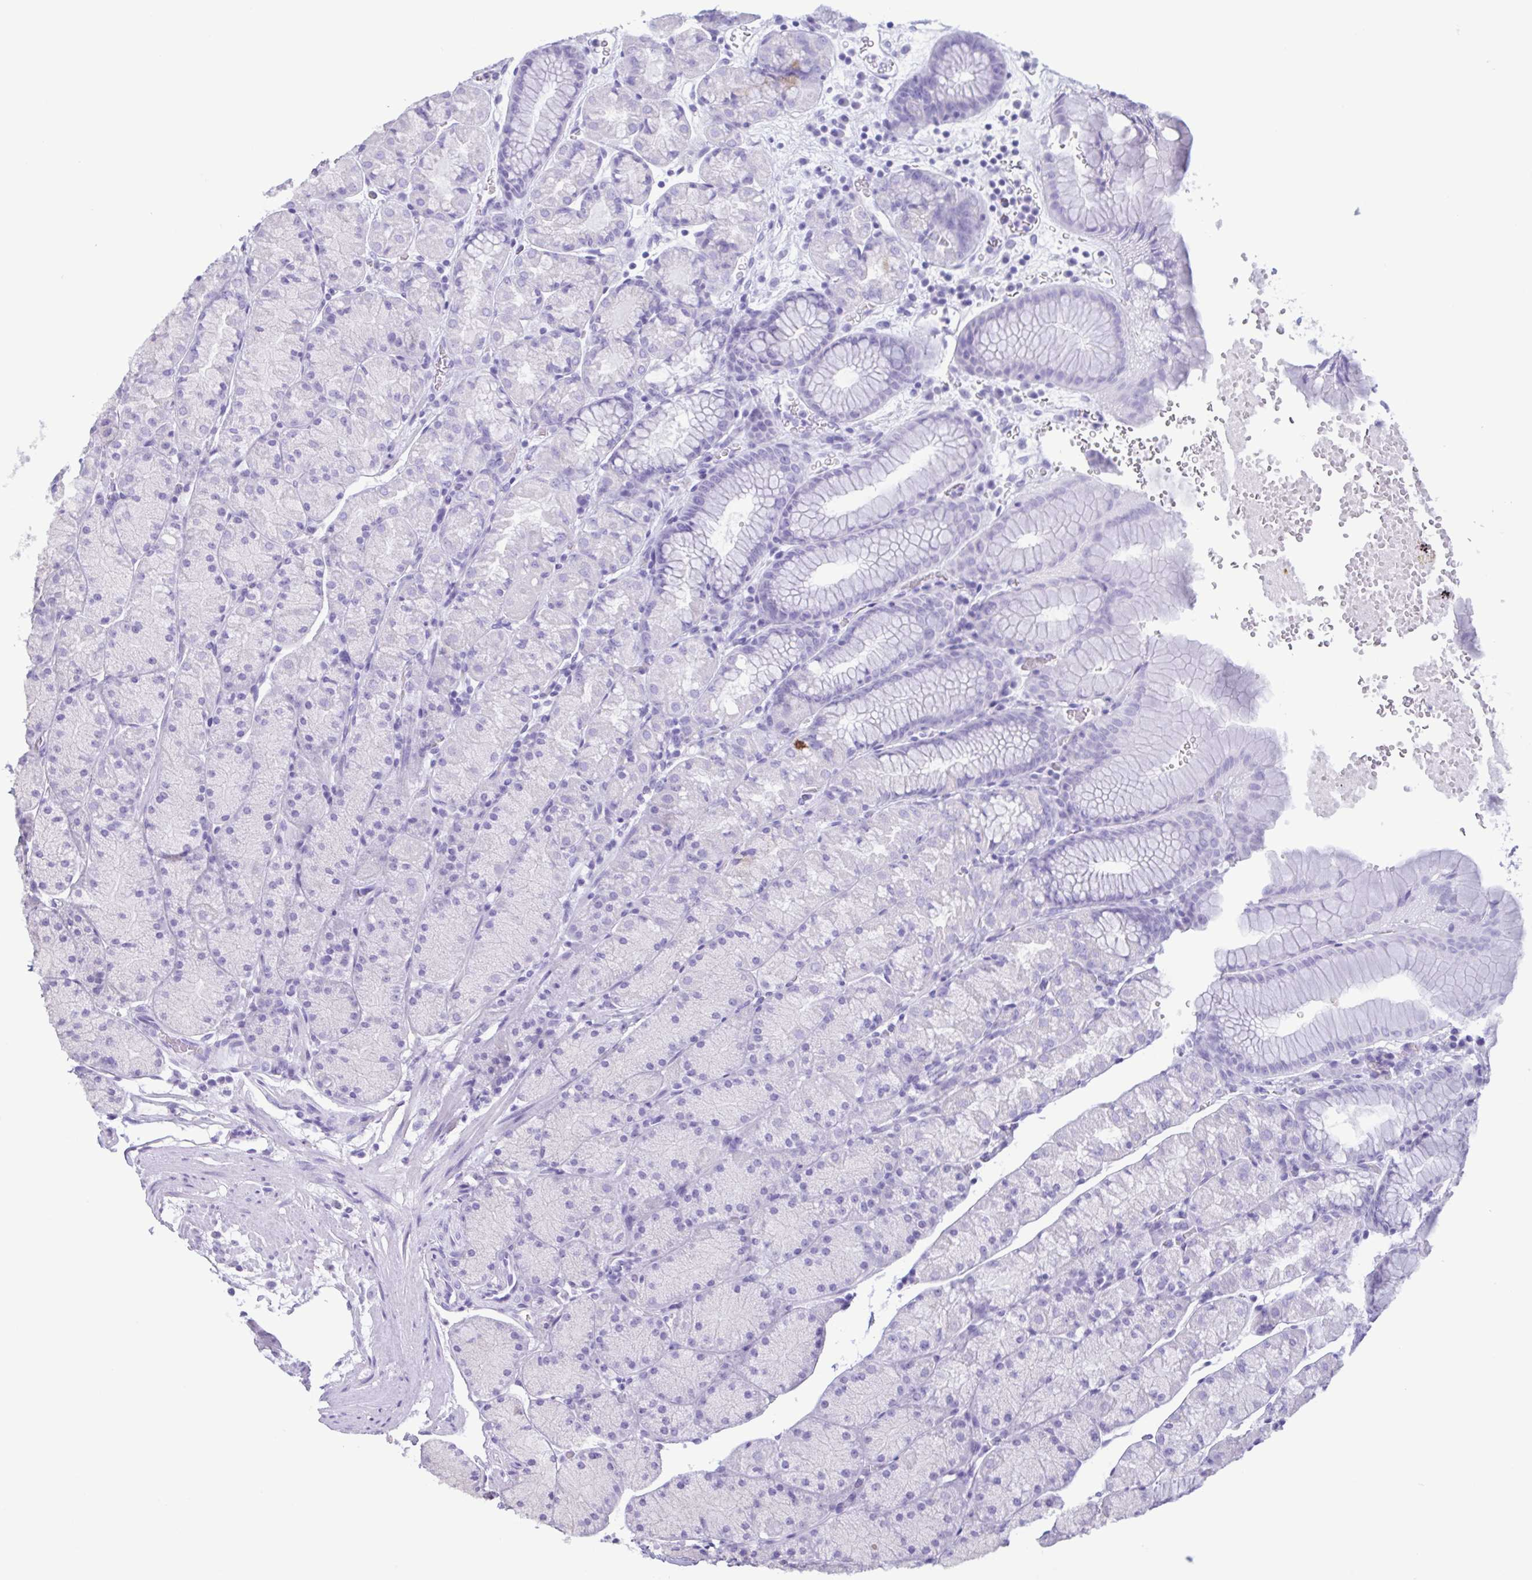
{"staining": {"intensity": "negative", "quantity": "none", "location": "none"}, "tissue": "stomach", "cell_type": "Glandular cells", "image_type": "normal", "snomed": [{"axis": "morphology", "description": "Normal tissue, NOS"}, {"axis": "topography", "description": "Stomach, upper"}, {"axis": "topography", "description": "Stomach"}], "caption": "Glandular cells are negative for brown protein staining in benign stomach. (Immunohistochemistry, brightfield microscopy, high magnification).", "gene": "LTF", "patient": {"sex": "male", "age": 76}}